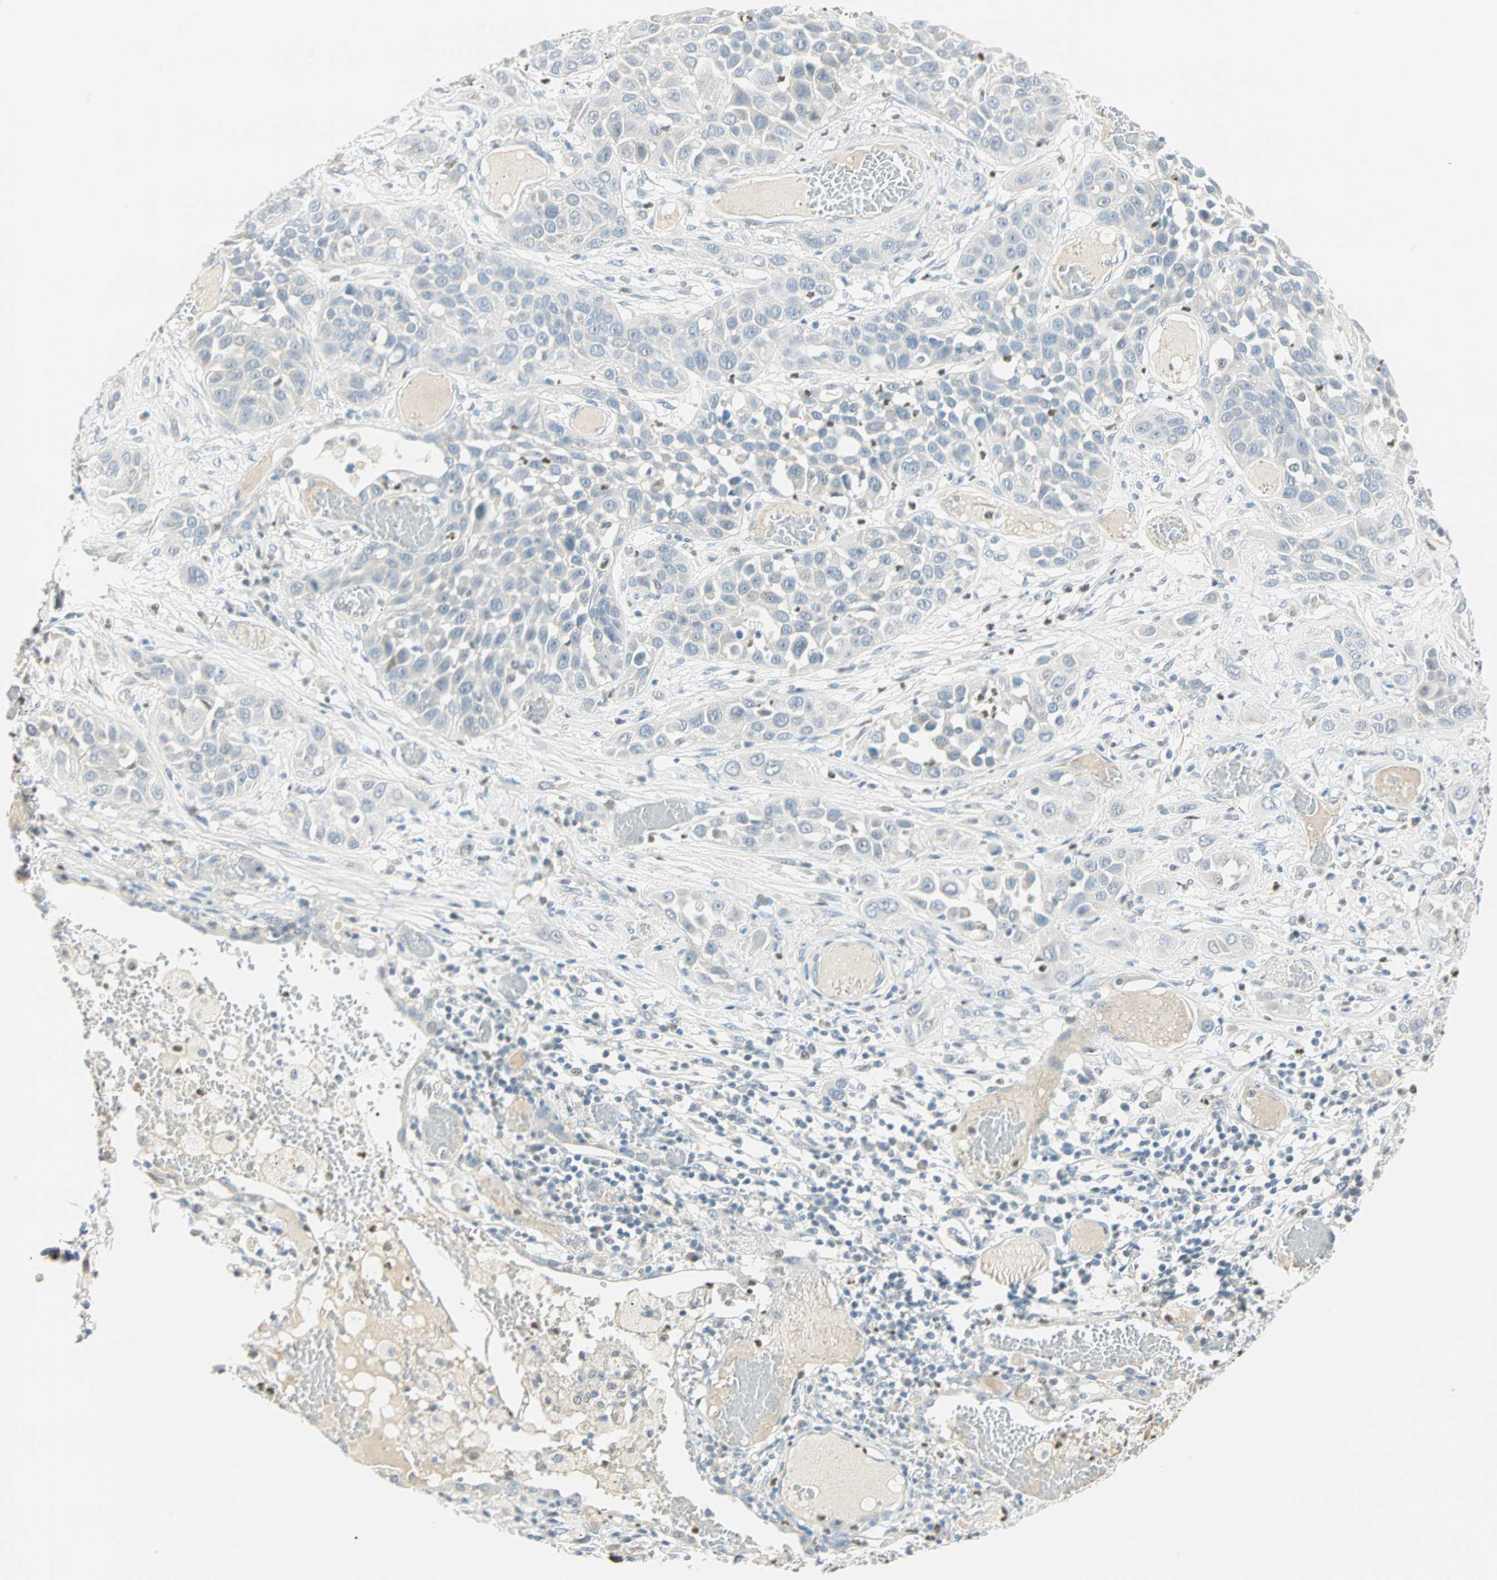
{"staining": {"intensity": "negative", "quantity": "none", "location": "none"}, "tissue": "lung cancer", "cell_type": "Tumor cells", "image_type": "cancer", "snomed": [{"axis": "morphology", "description": "Squamous cell carcinoma, NOS"}, {"axis": "topography", "description": "Lung"}], "caption": "Squamous cell carcinoma (lung) was stained to show a protein in brown. There is no significant staining in tumor cells.", "gene": "MLLT10", "patient": {"sex": "male", "age": 71}}